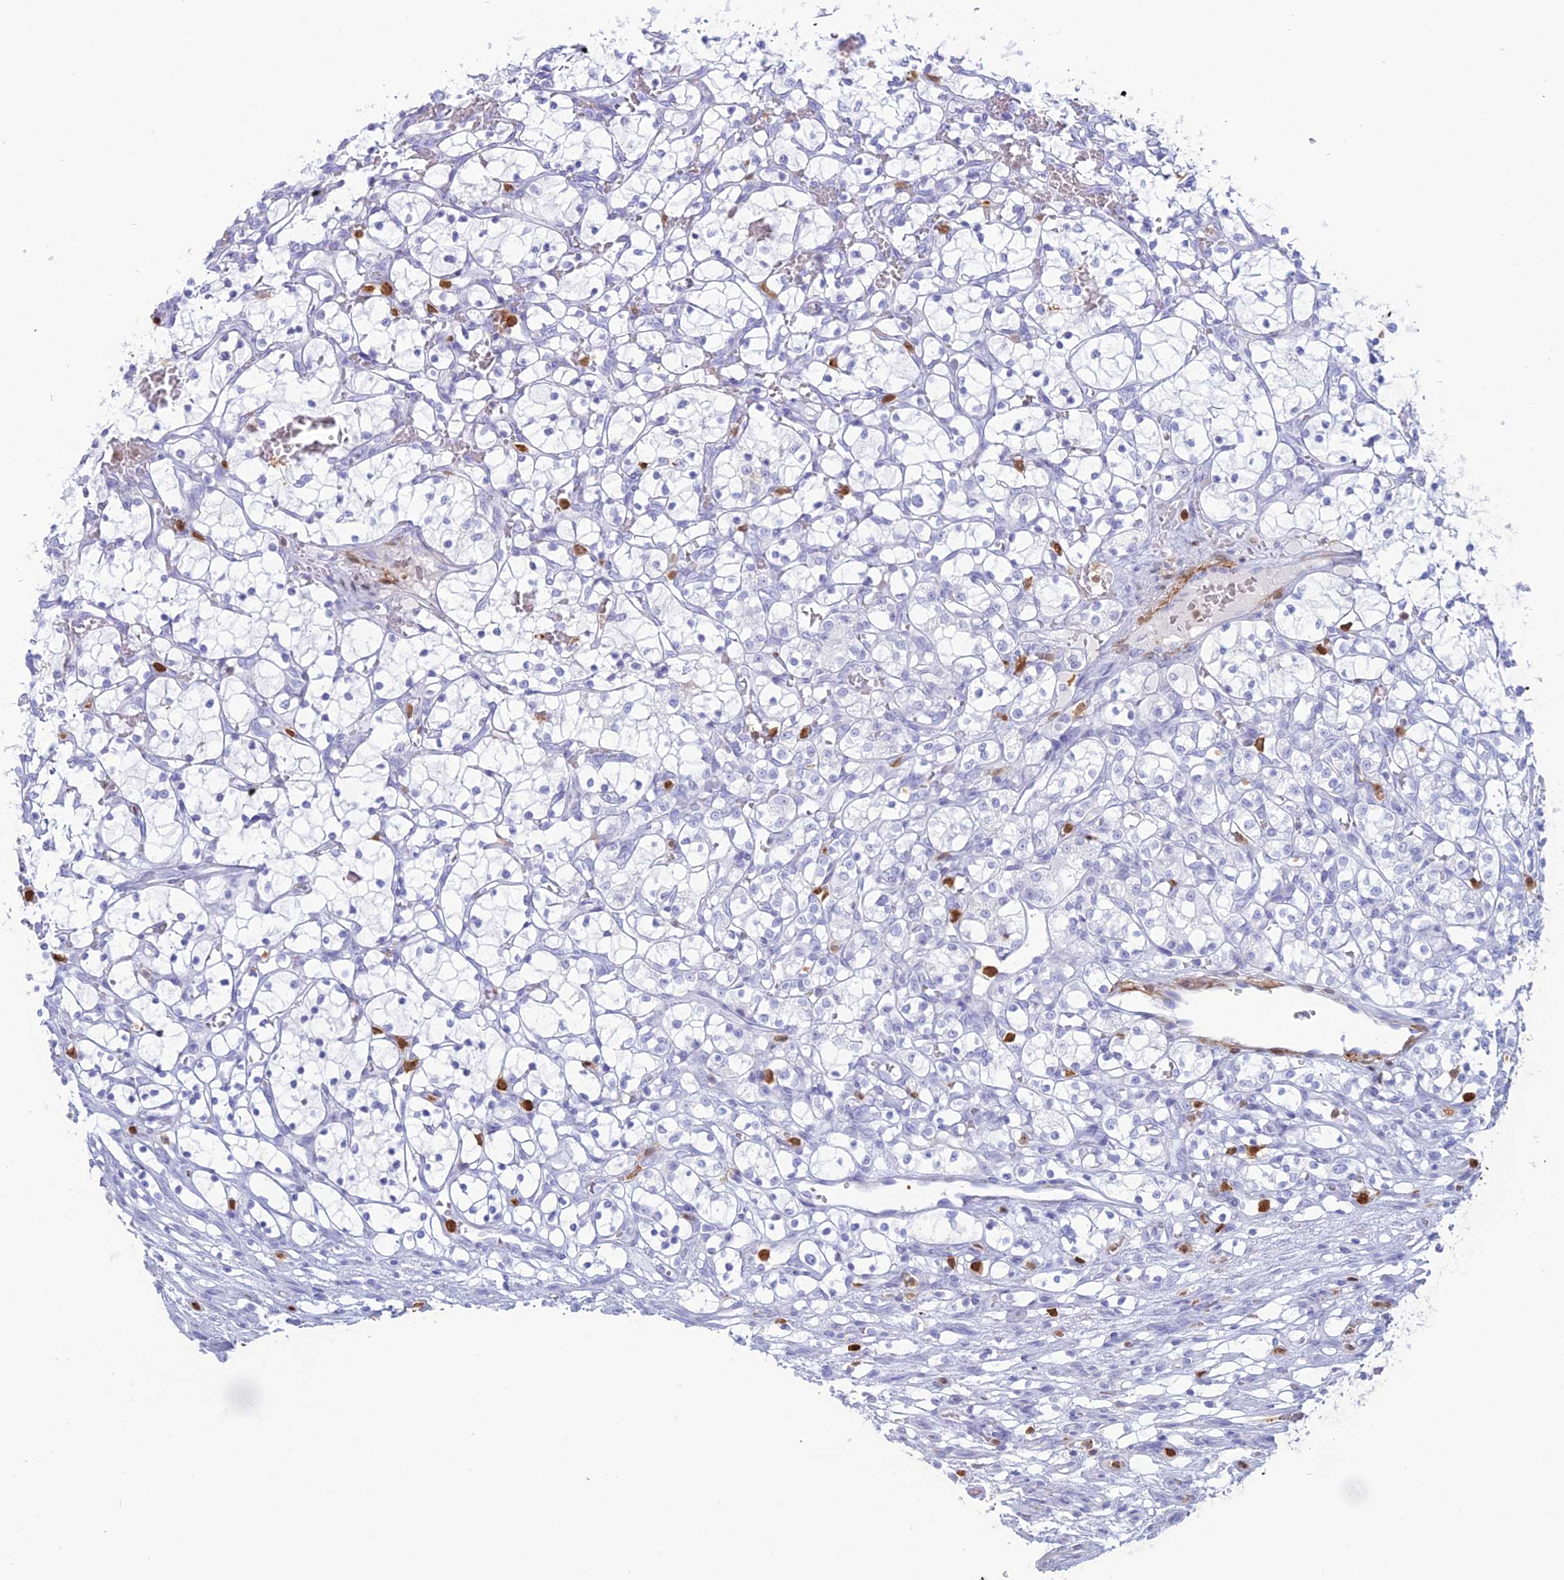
{"staining": {"intensity": "negative", "quantity": "none", "location": "none"}, "tissue": "renal cancer", "cell_type": "Tumor cells", "image_type": "cancer", "snomed": [{"axis": "morphology", "description": "Adenocarcinoma, NOS"}, {"axis": "topography", "description": "Kidney"}], "caption": "A high-resolution image shows immunohistochemistry staining of renal adenocarcinoma, which exhibits no significant expression in tumor cells.", "gene": "PGBD4", "patient": {"sex": "female", "age": 69}}